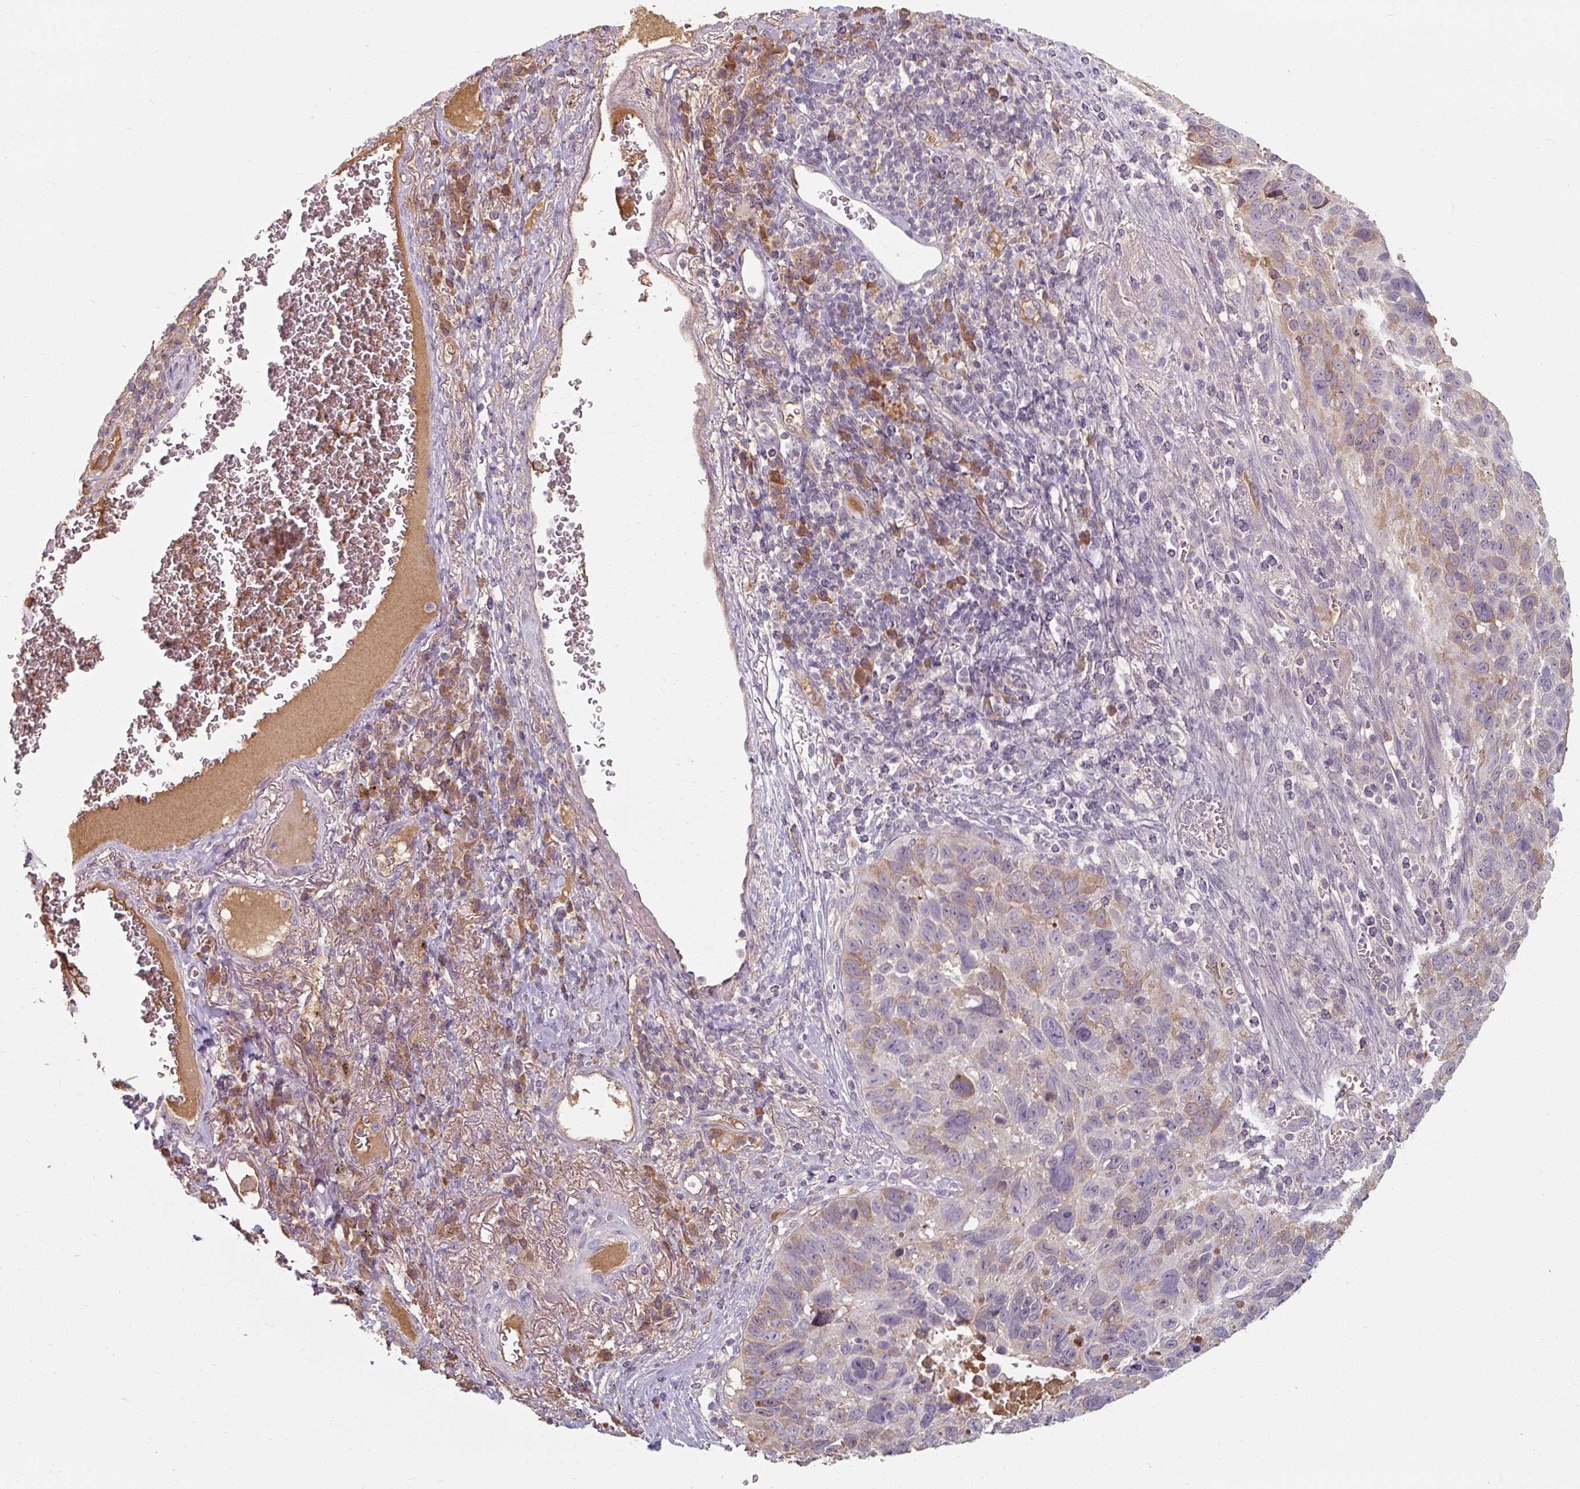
{"staining": {"intensity": "weak", "quantity": "<25%", "location": "cytoplasmic/membranous"}, "tissue": "lung cancer", "cell_type": "Tumor cells", "image_type": "cancer", "snomed": [{"axis": "morphology", "description": "Squamous cell carcinoma, NOS"}, {"axis": "topography", "description": "Lung"}], "caption": "Lung squamous cell carcinoma was stained to show a protein in brown. There is no significant staining in tumor cells. (Brightfield microscopy of DAB (3,3'-diaminobenzidine) IHC at high magnification).", "gene": "TSEN54", "patient": {"sex": "male", "age": 66}}